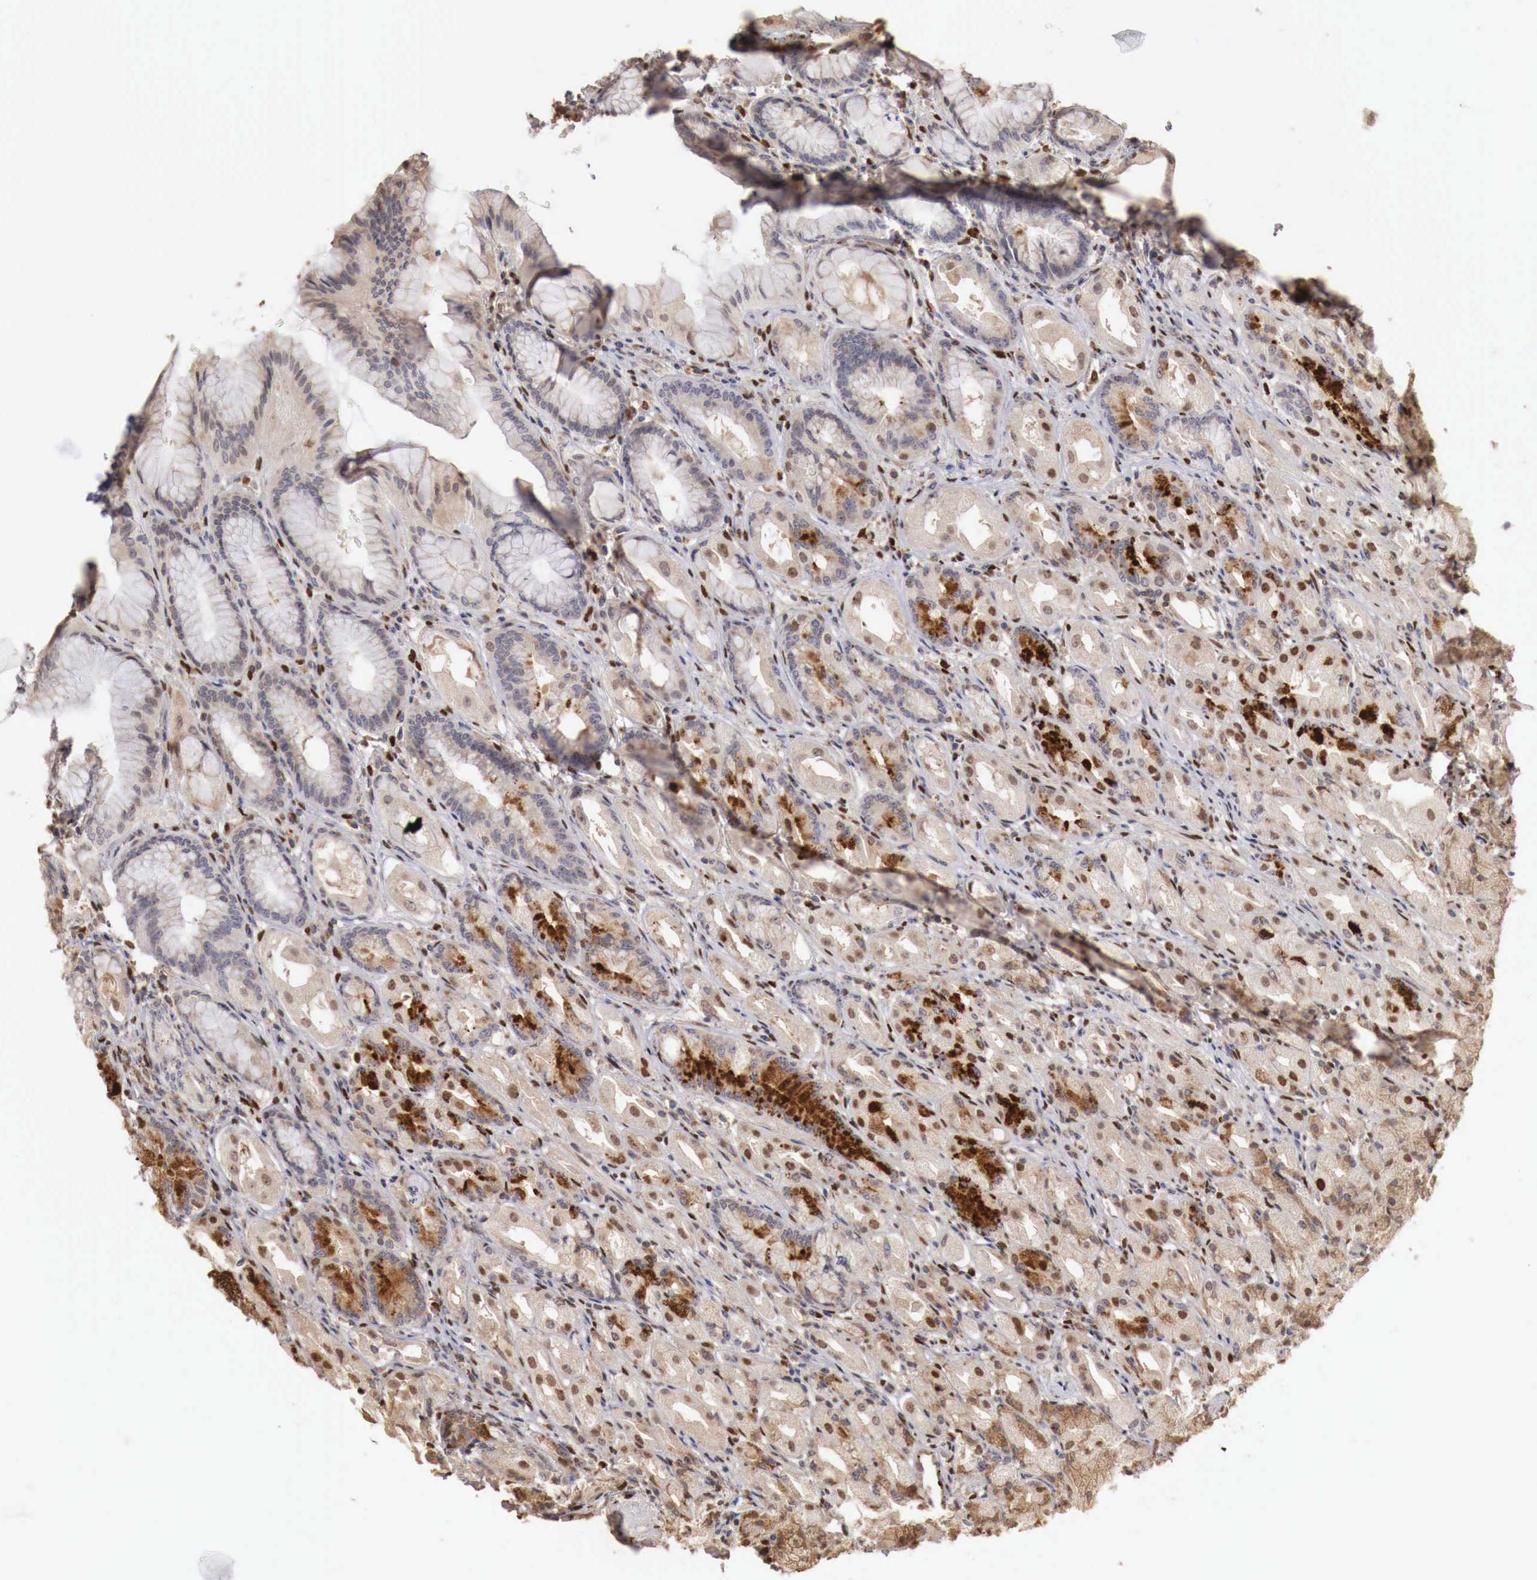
{"staining": {"intensity": "moderate", "quantity": "25%-75%", "location": "cytoplasmic/membranous"}, "tissue": "stomach", "cell_type": "Glandular cells", "image_type": "normal", "snomed": [{"axis": "morphology", "description": "Normal tissue, NOS"}, {"axis": "topography", "description": "Stomach, upper"}], "caption": "About 25%-75% of glandular cells in unremarkable human stomach reveal moderate cytoplasmic/membranous protein staining as visualized by brown immunohistochemical staining.", "gene": "KHDRBS2", "patient": {"sex": "female", "age": 75}}